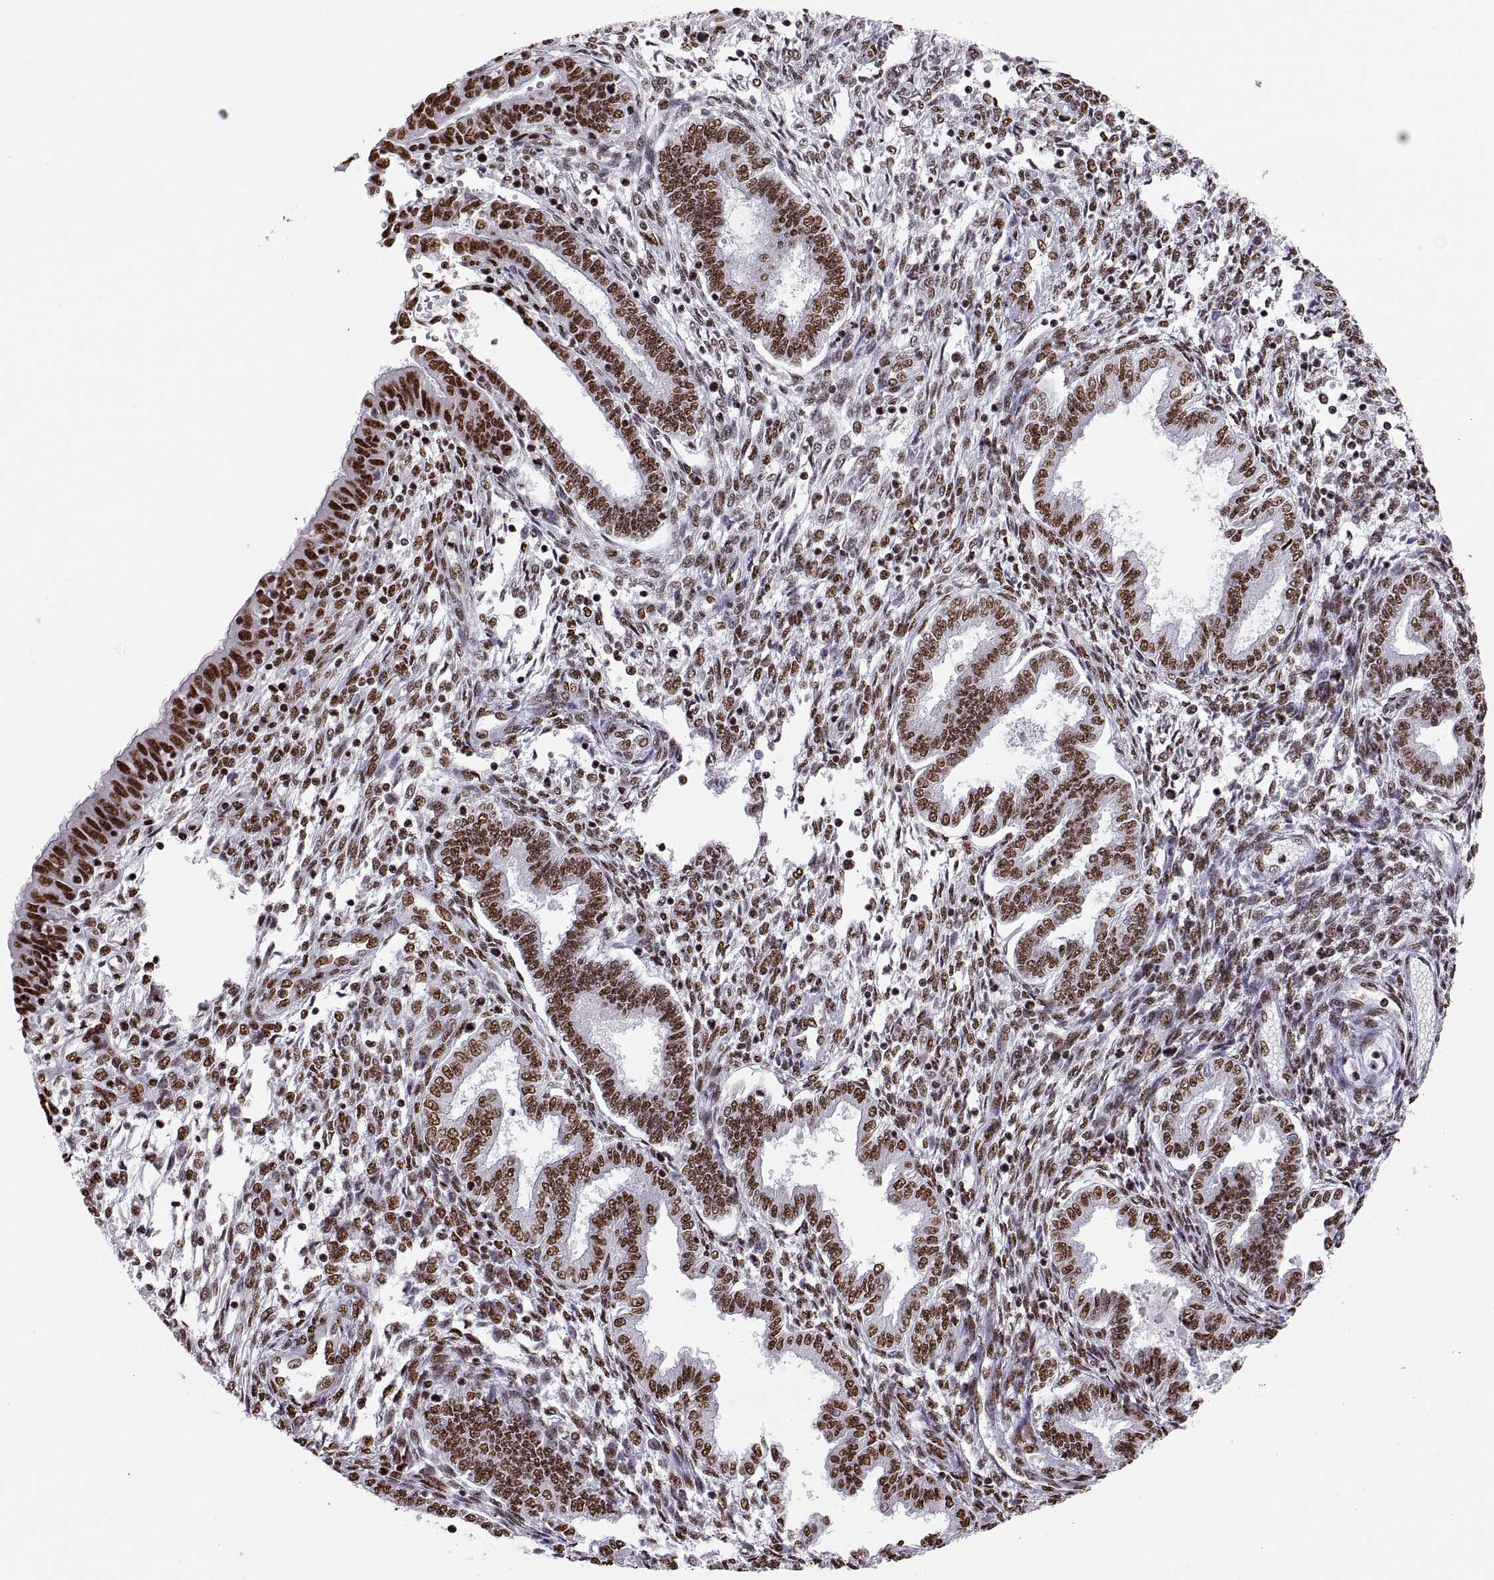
{"staining": {"intensity": "moderate", "quantity": "25%-75%", "location": "nuclear"}, "tissue": "endometrium", "cell_type": "Cells in endometrial stroma", "image_type": "normal", "snomed": [{"axis": "morphology", "description": "Normal tissue, NOS"}, {"axis": "topography", "description": "Endometrium"}], "caption": "This photomicrograph shows normal endometrium stained with immunohistochemistry to label a protein in brown. The nuclear of cells in endometrial stroma show moderate positivity for the protein. Nuclei are counter-stained blue.", "gene": "SNAI1", "patient": {"sex": "female", "age": 42}}